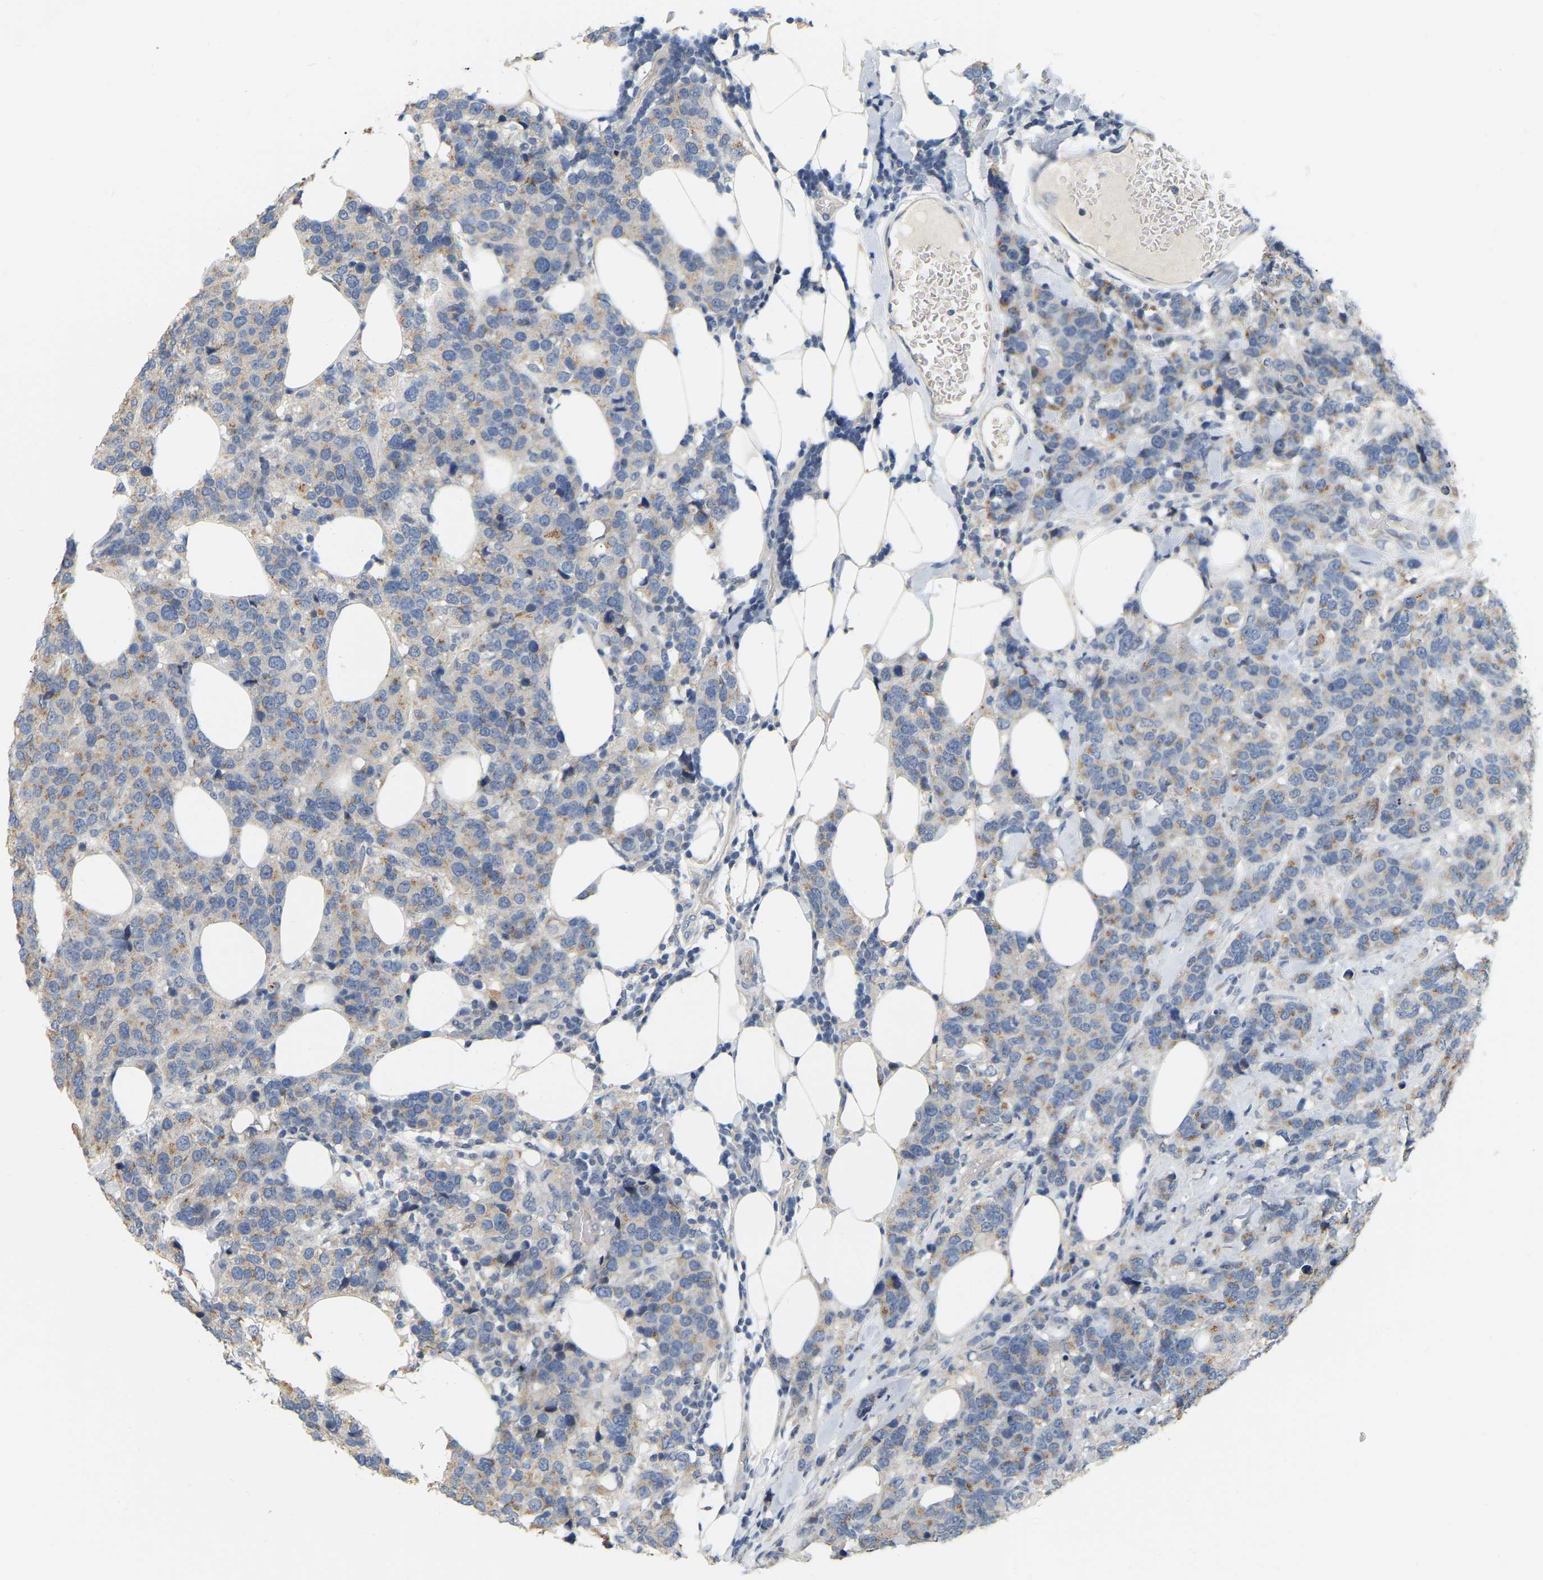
{"staining": {"intensity": "moderate", "quantity": "25%-75%", "location": "cytoplasmic/membranous"}, "tissue": "breast cancer", "cell_type": "Tumor cells", "image_type": "cancer", "snomed": [{"axis": "morphology", "description": "Lobular carcinoma"}, {"axis": "topography", "description": "Breast"}], "caption": "Immunohistochemistry (IHC) of breast lobular carcinoma shows medium levels of moderate cytoplasmic/membranous expression in approximately 25%-75% of tumor cells. (DAB (3,3'-diaminobenzidine) IHC with brightfield microscopy, high magnification).", "gene": "SSH1", "patient": {"sex": "female", "age": 59}}